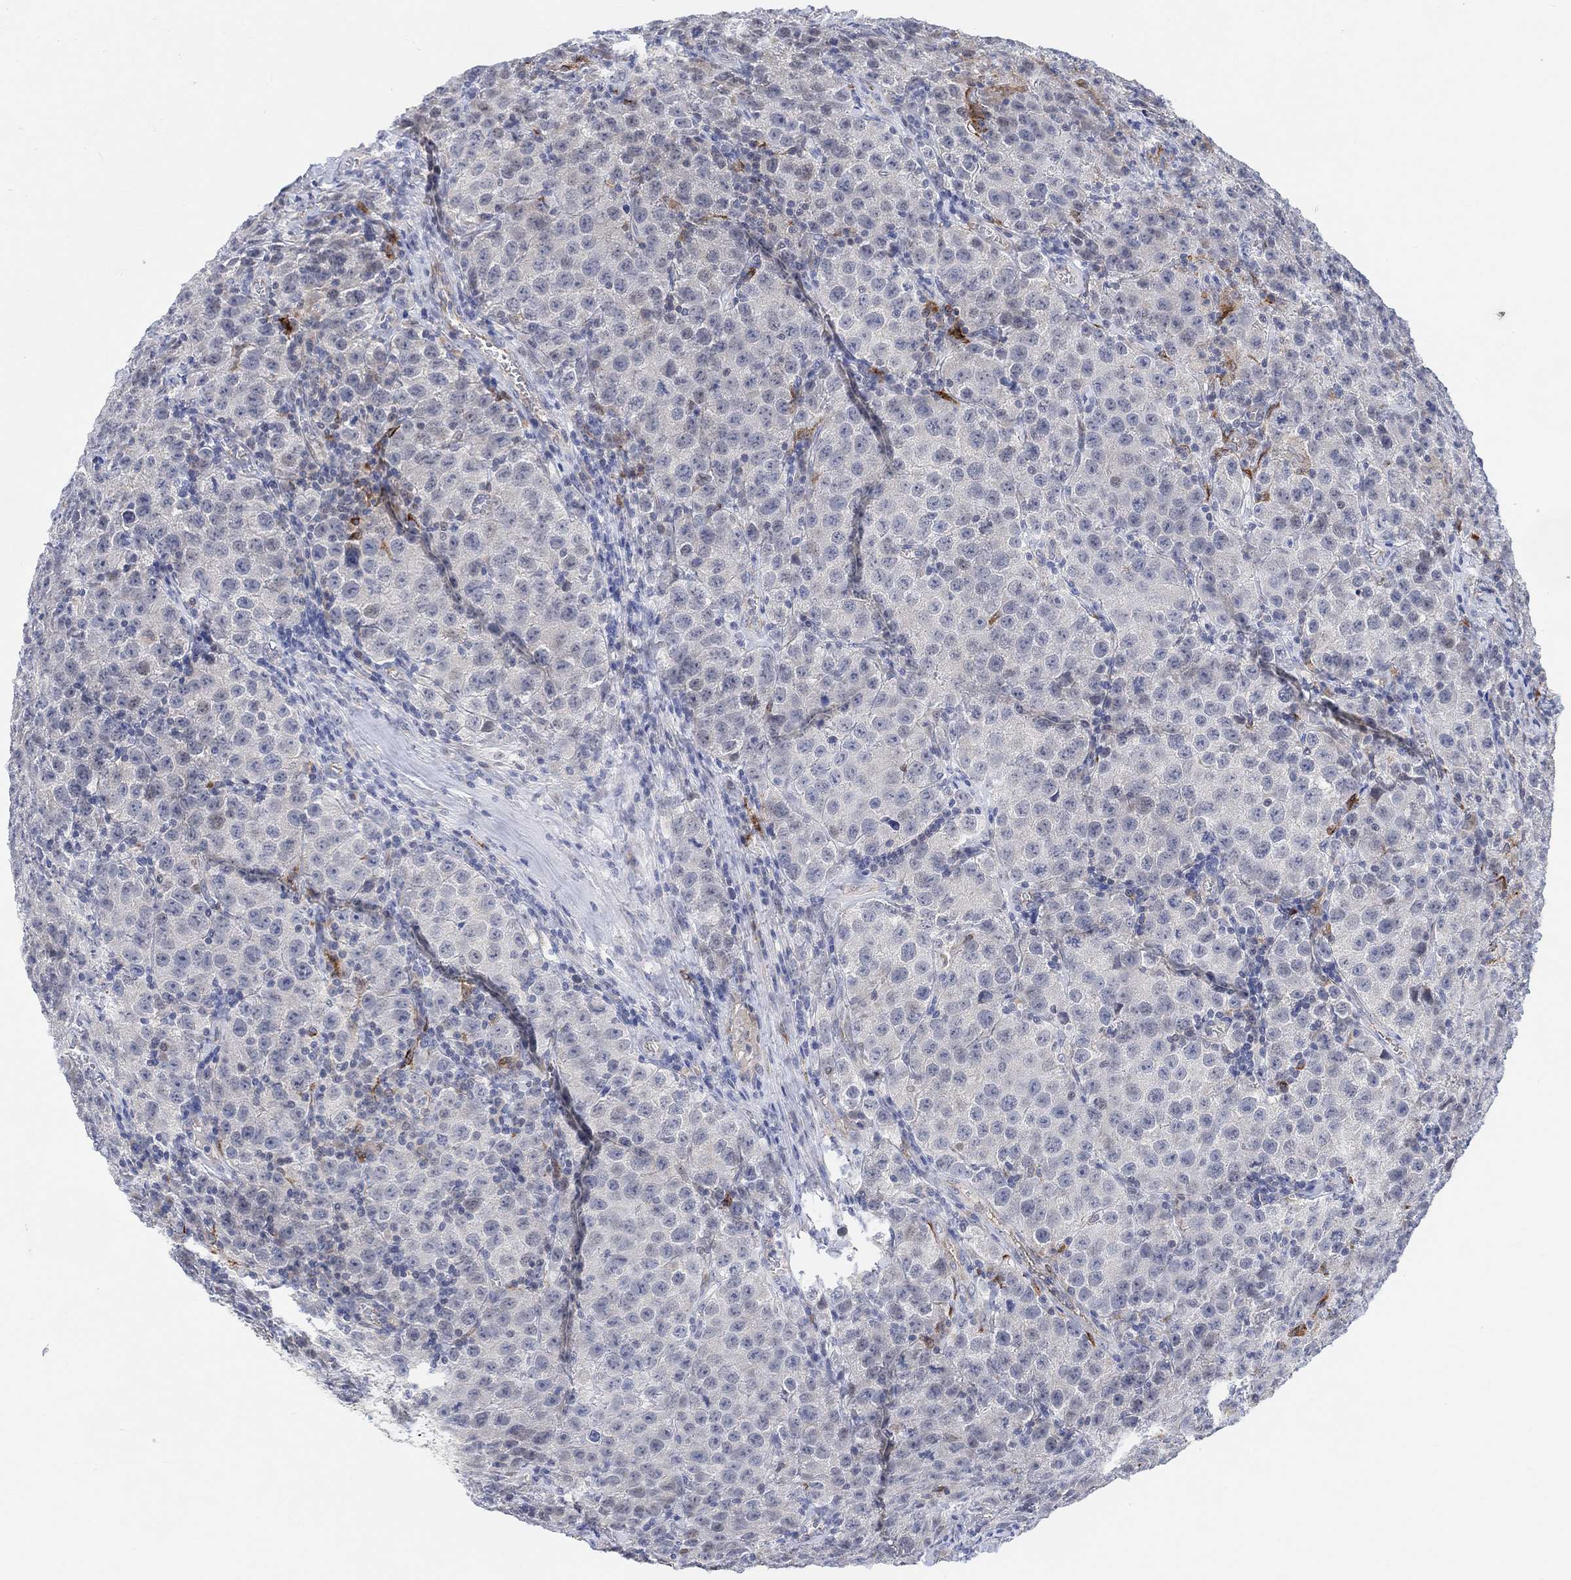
{"staining": {"intensity": "negative", "quantity": "none", "location": "none"}, "tissue": "testis cancer", "cell_type": "Tumor cells", "image_type": "cancer", "snomed": [{"axis": "morphology", "description": "Seminoma, NOS"}, {"axis": "topography", "description": "Testis"}], "caption": "Tumor cells are negative for brown protein staining in testis cancer.", "gene": "HCRTR1", "patient": {"sex": "male", "age": 52}}